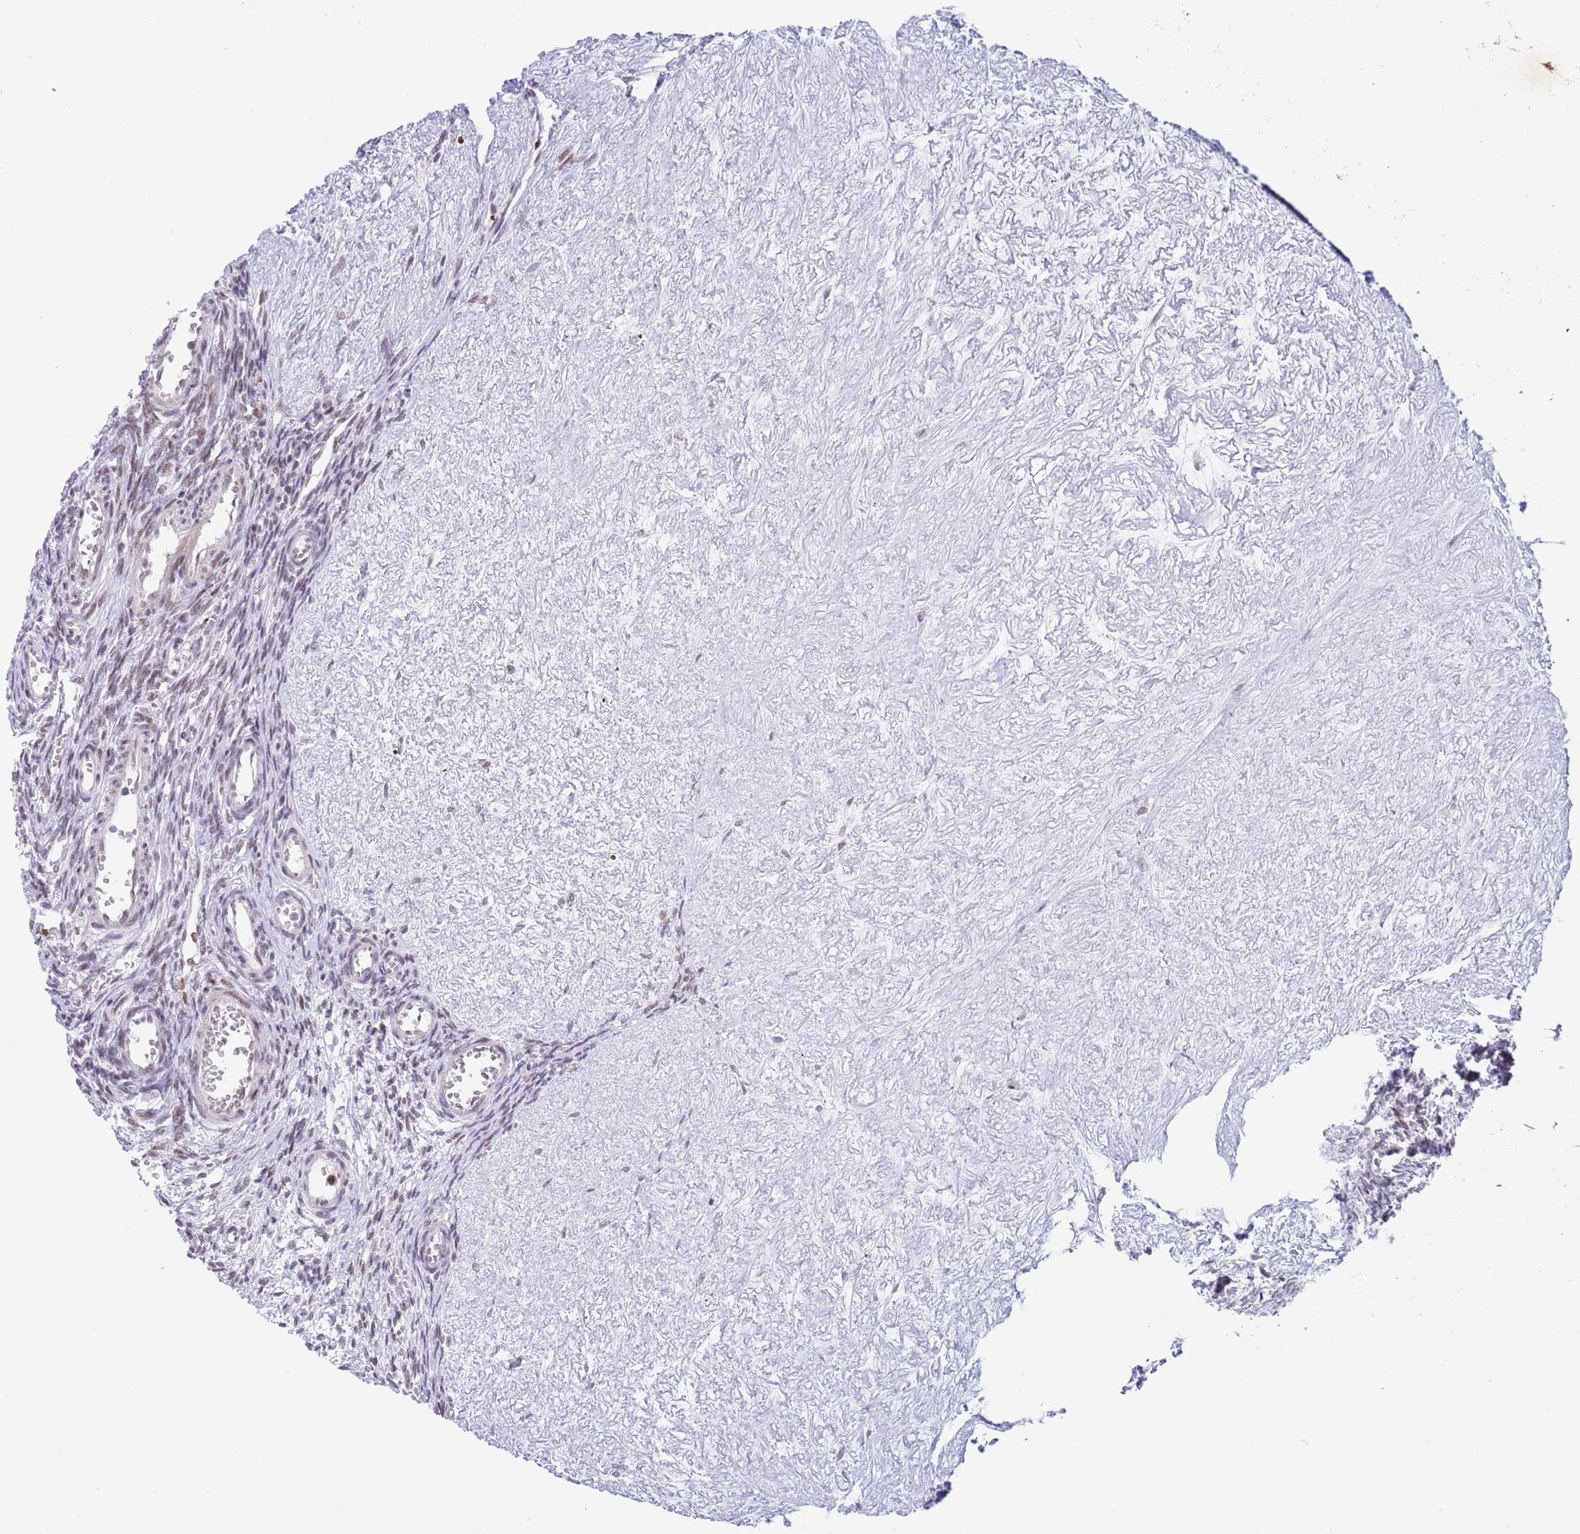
{"staining": {"intensity": "moderate", "quantity": ">75%", "location": "nuclear"}, "tissue": "ovary", "cell_type": "Follicle cells", "image_type": "normal", "snomed": [{"axis": "morphology", "description": "Normal tissue, NOS"}, {"axis": "topography", "description": "Ovary"}], "caption": "IHC of unremarkable human ovary shows medium levels of moderate nuclear positivity in approximately >75% of follicle cells.", "gene": "ZNF382", "patient": {"sex": "female", "age": 39}}